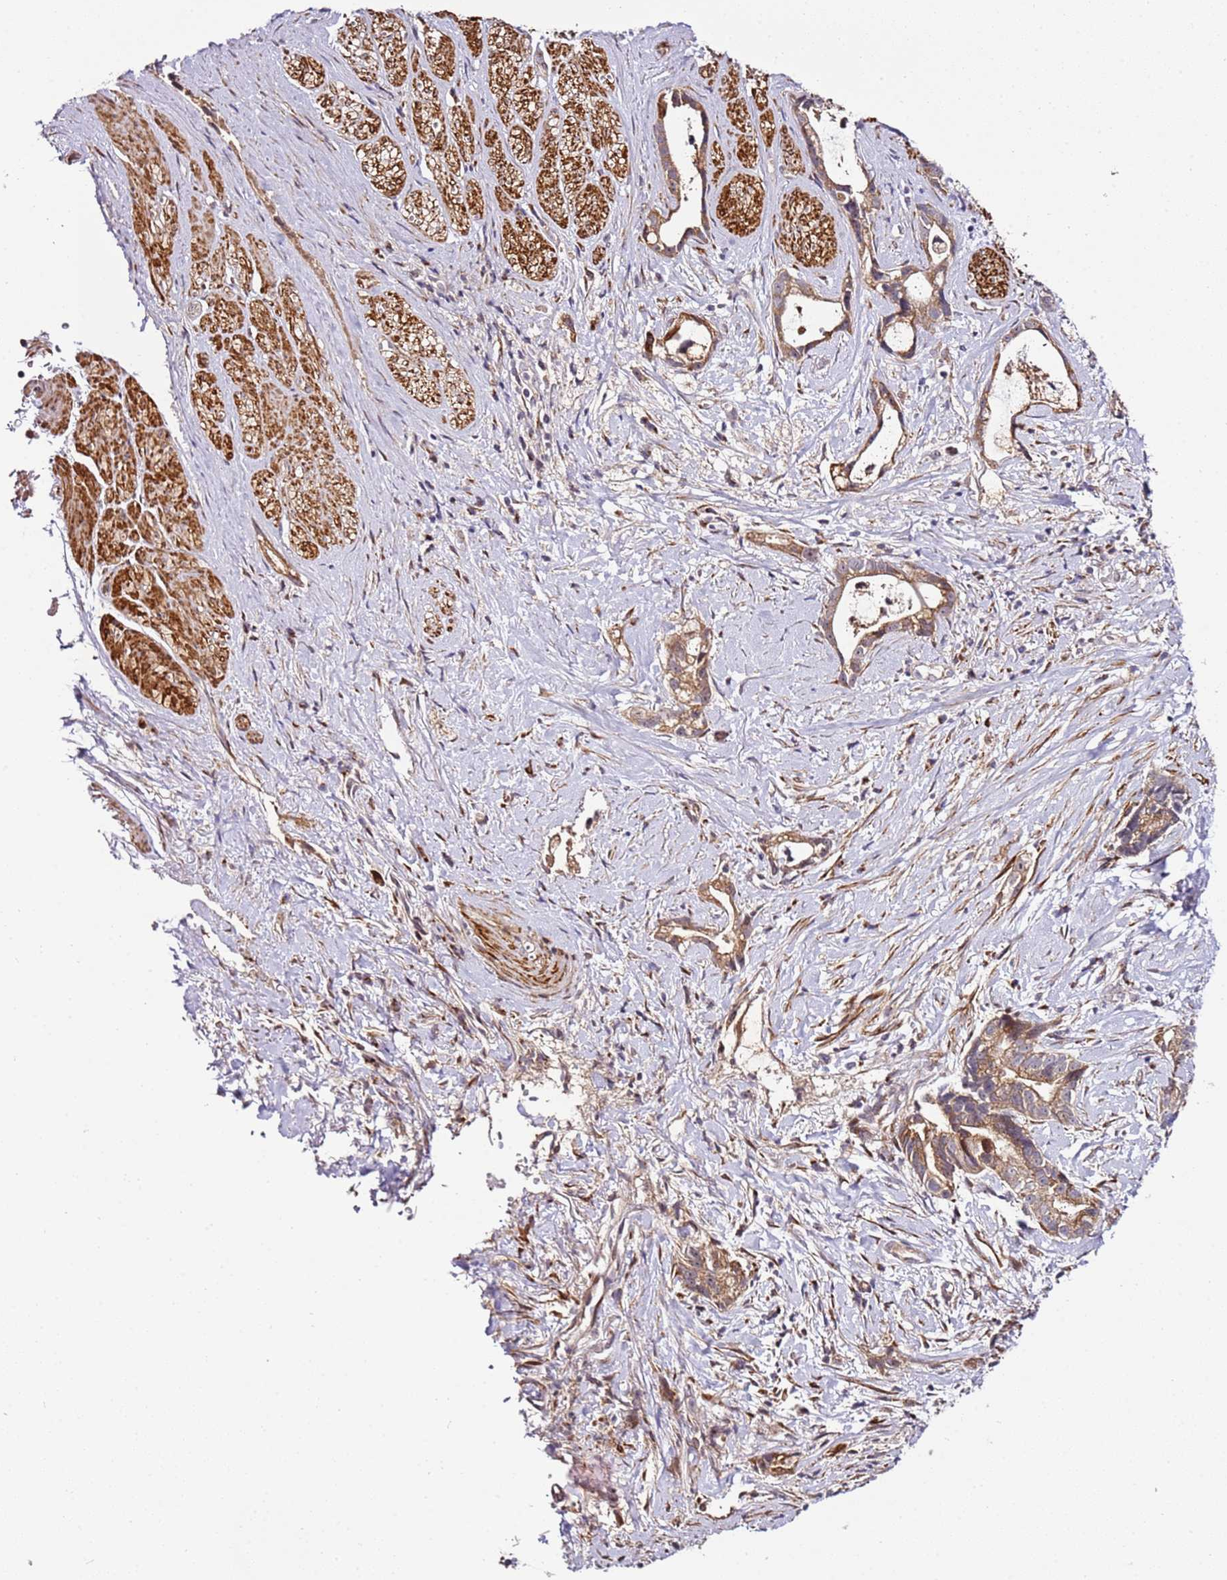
{"staining": {"intensity": "moderate", "quantity": ">75%", "location": "cytoplasmic/membranous"}, "tissue": "stomach cancer", "cell_type": "Tumor cells", "image_type": "cancer", "snomed": [{"axis": "morphology", "description": "Adenocarcinoma, NOS"}, {"axis": "topography", "description": "Stomach"}], "caption": "Protein positivity by immunohistochemistry (IHC) exhibits moderate cytoplasmic/membranous staining in approximately >75% of tumor cells in stomach cancer (adenocarcinoma). Immunohistochemistry stains the protein in brown and the nuclei are stained blue.", "gene": "PVRIG", "patient": {"sex": "male", "age": 55}}